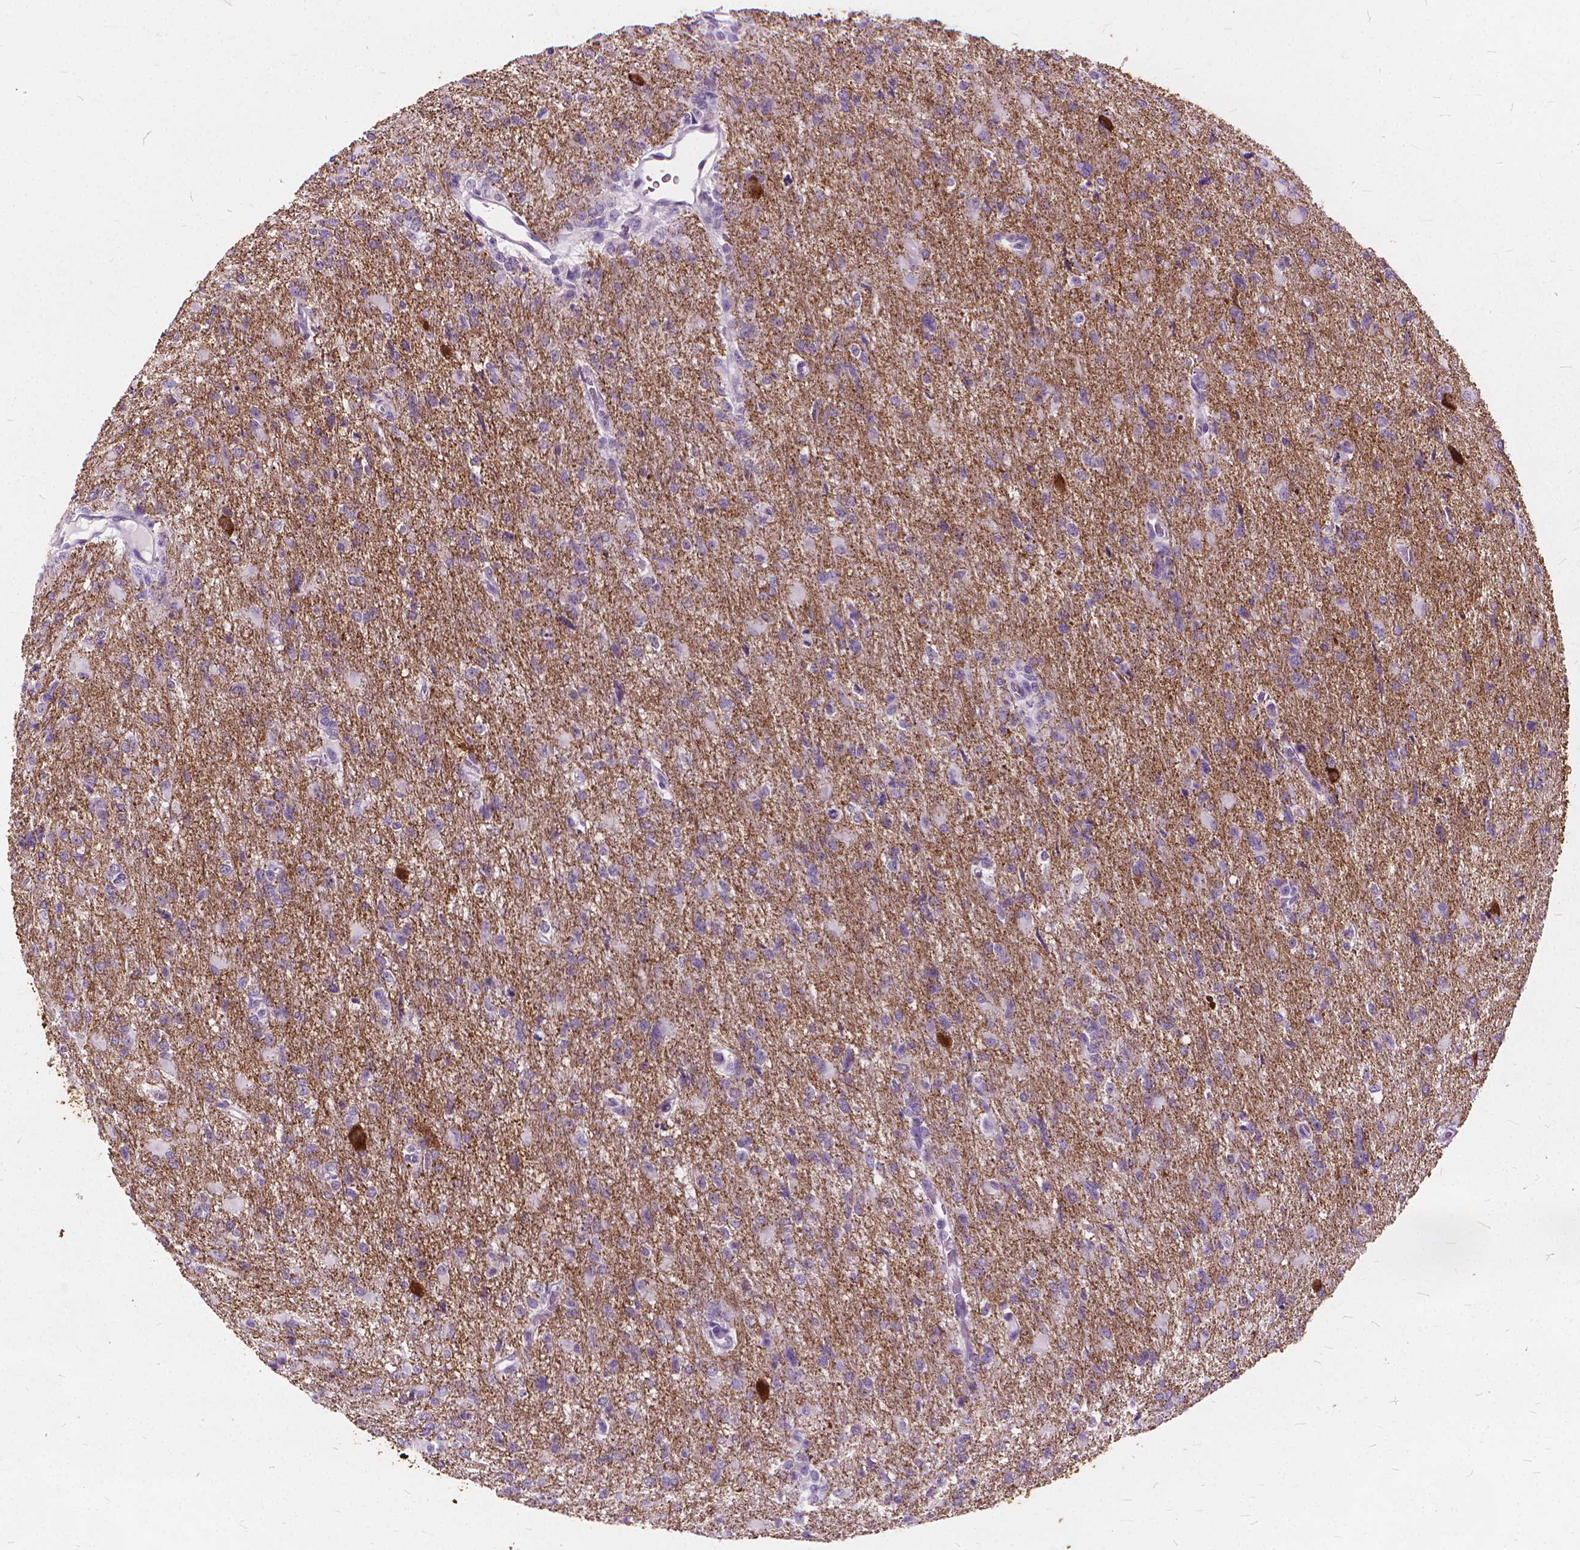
{"staining": {"intensity": "negative", "quantity": "none", "location": "none"}, "tissue": "glioma", "cell_type": "Tumor cells", "image_type": "cancer", "snomed": [{"axis": "morphology", "description": "Glioma, malignant, High grade"}, {"axis": "topography", "description": "Brain"}], "caption": "Protein analysis of glioma reveals no significant staining in tumor cells.", "gene": "DNM1", "patient": {"sex": "male", "age": 68}}